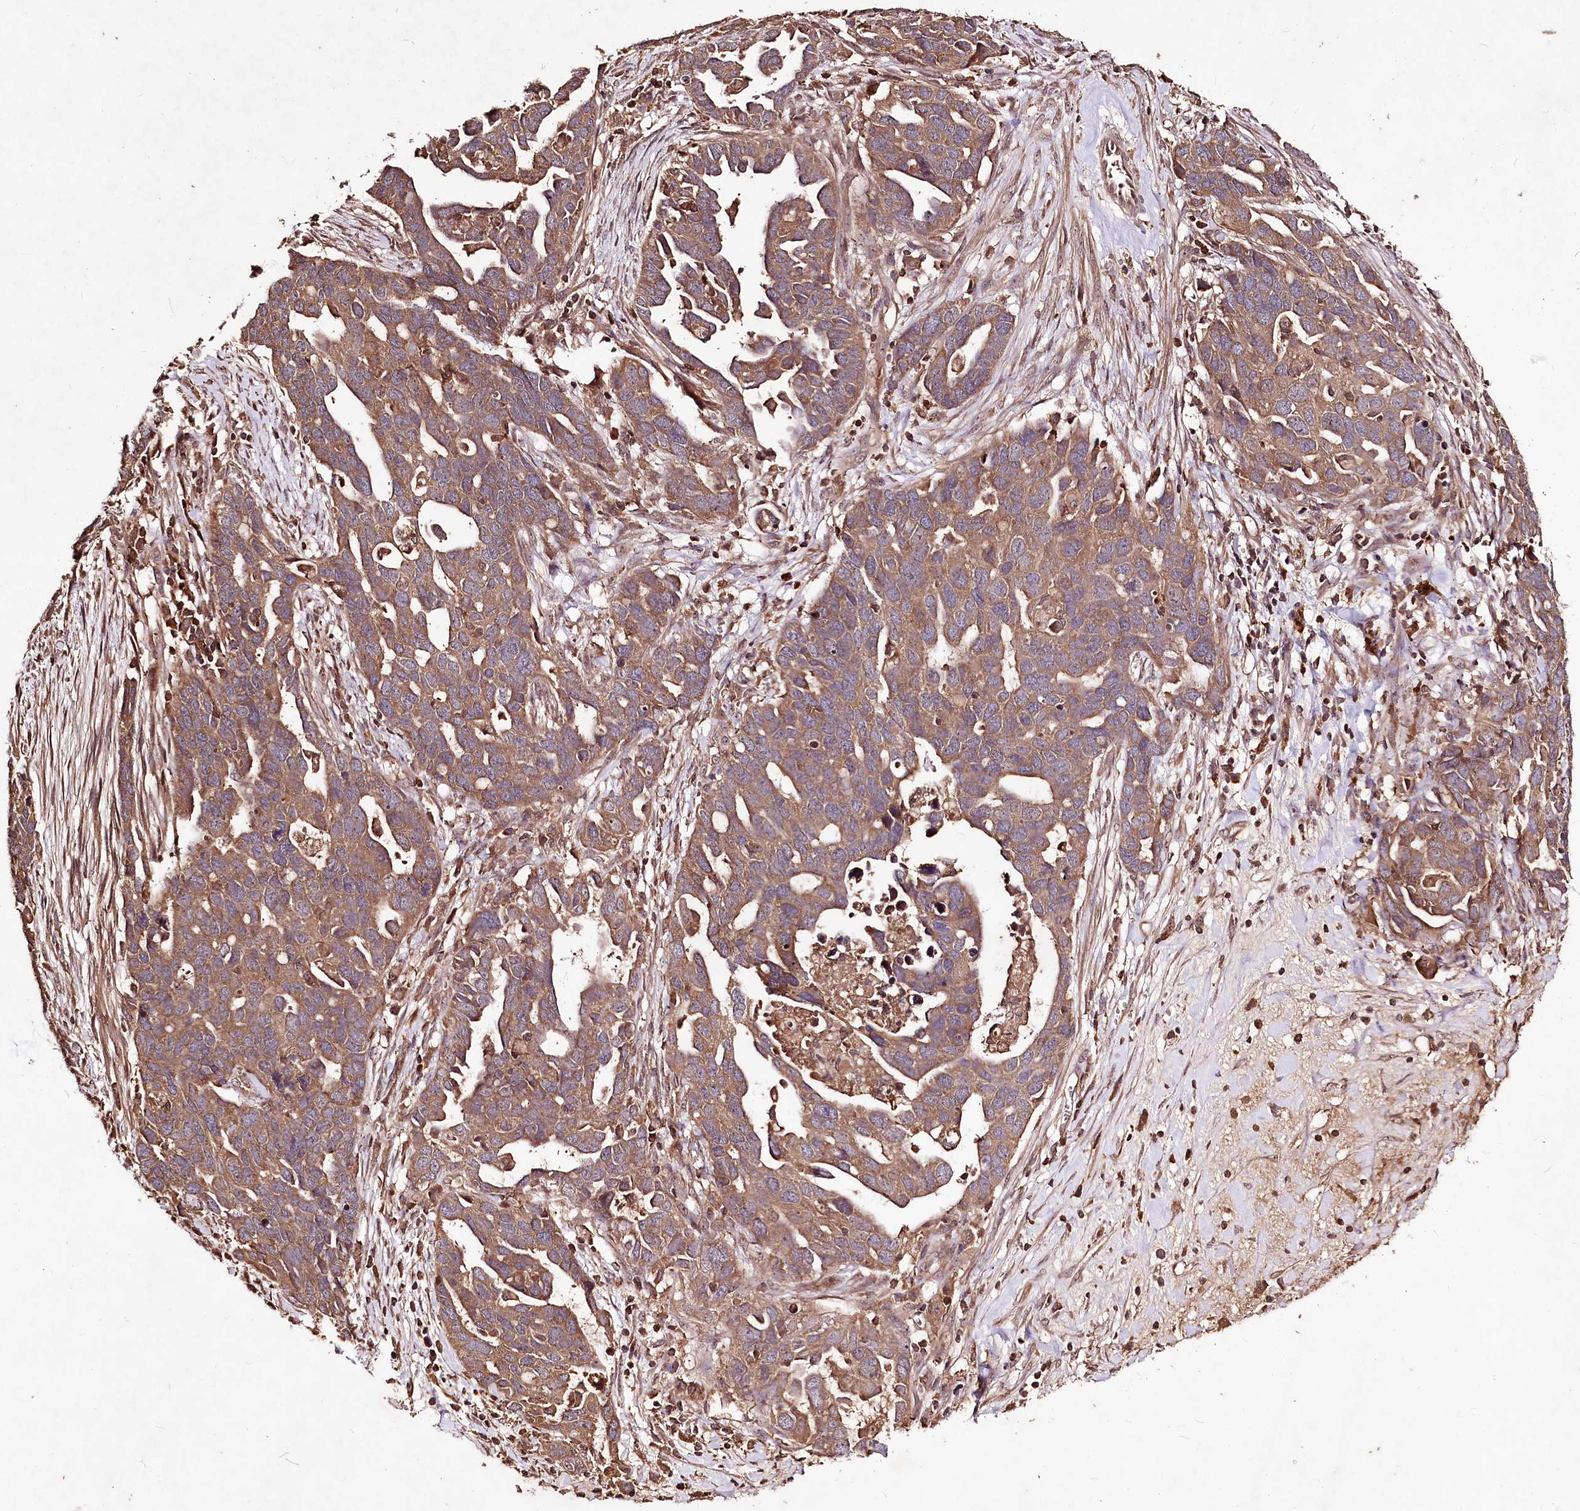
{"staining": {"intensity": "moderate", "quantity": ">75%", "location": "cytoplasmic/membranous"}, "tissue": "ovarian cancer", "cell_type": "Tumor cells", "image_type": "cancer", "snomed": [{"axis": "morphology", "description": "Cystadenocarcinoma, serous, NOS"}, {"axis": "topography", "description": "Ovary"}], "caption": "Ovarian cancer stained with DAB immunohistochemistry displays medium levels of moderate cytoplasmic/membranous staining in approximately >75% of tumor cells.", "gene": "FAM53B", "patient": {"sex": "female", "age": 54}}